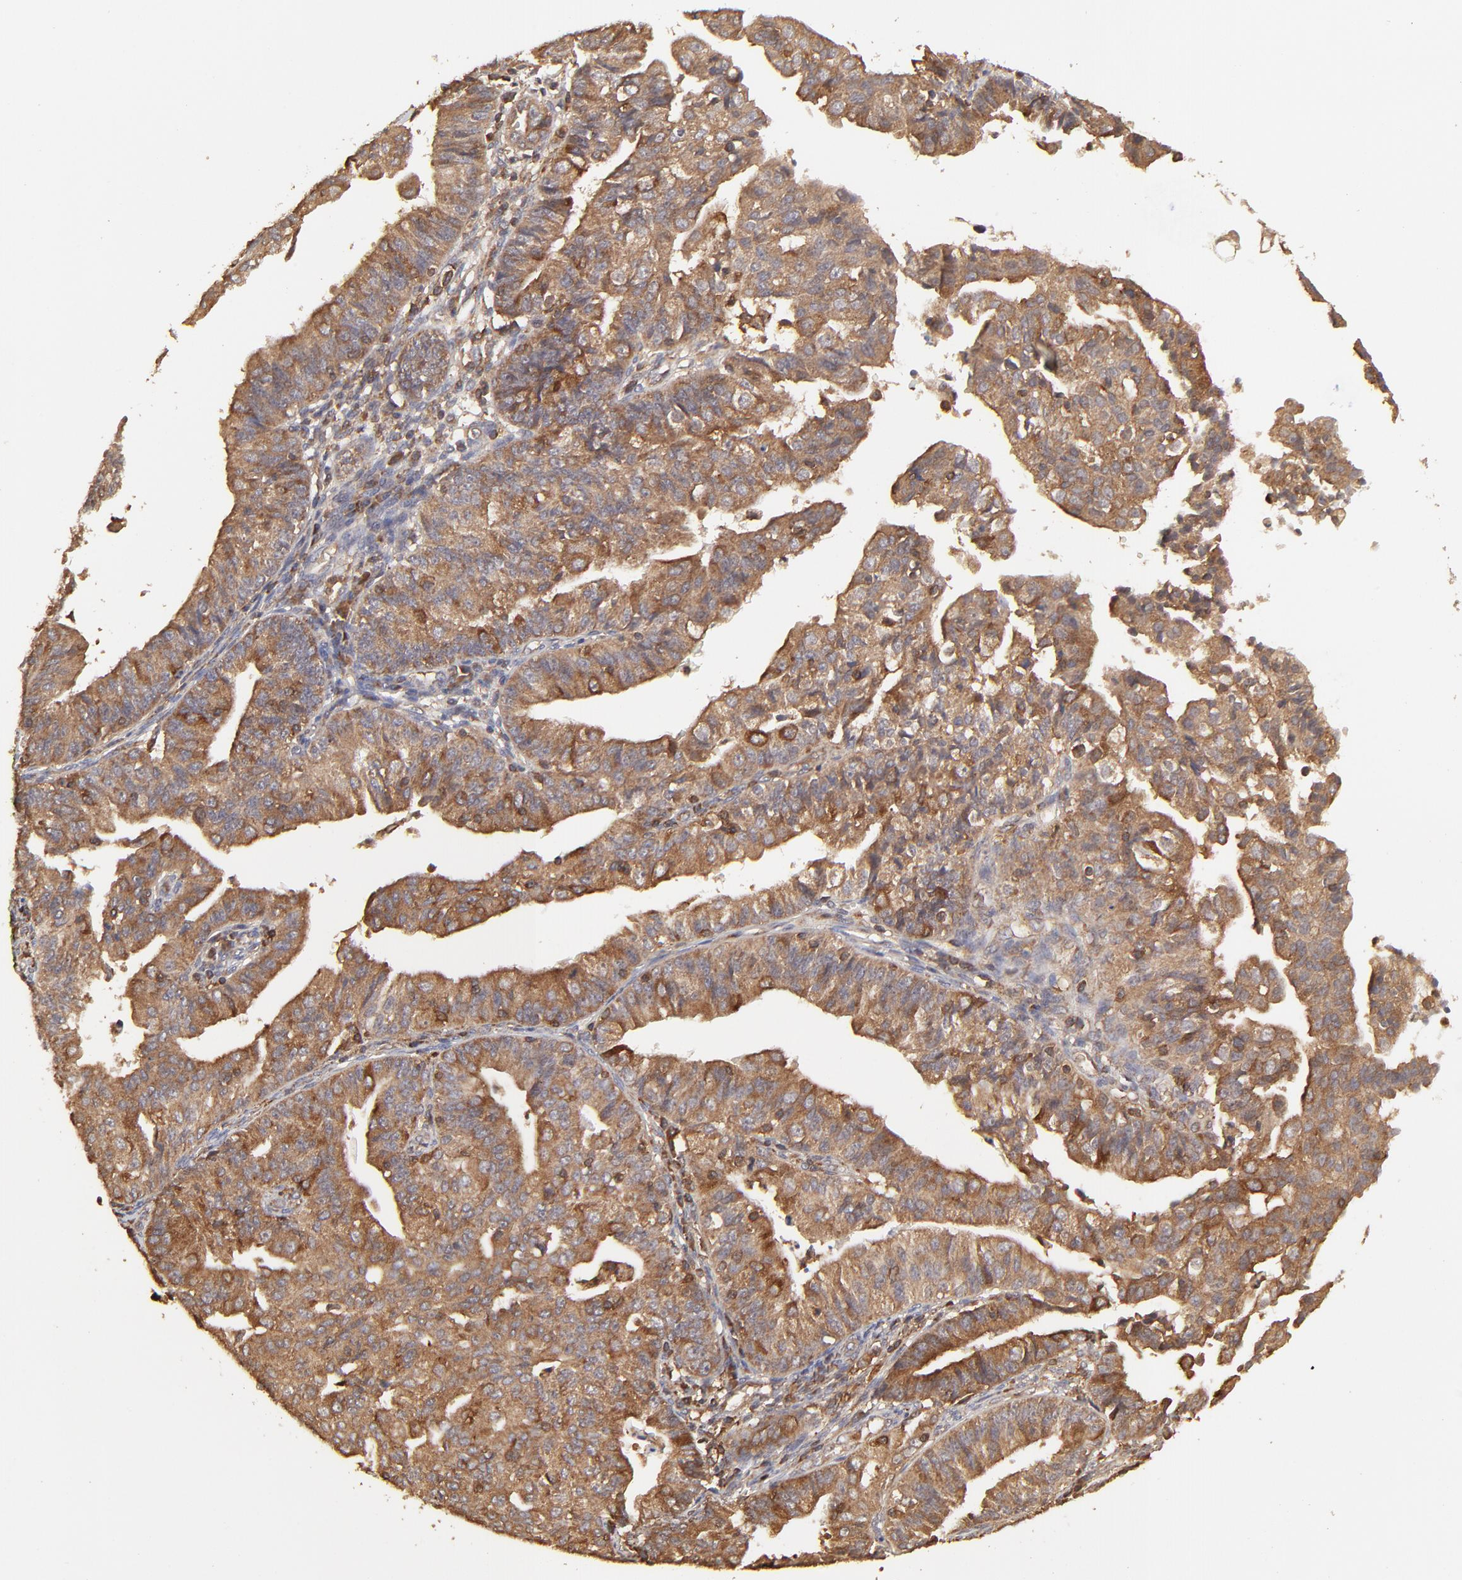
{"staining": {"intensity": "moderate", "quantity": ">75%", "location": "cytoplasmic/membranous"}, "tissue": "endometrial cancer", "cell_type": "Tumor cells", "image_type": "cancer", "snomed": [{"axis": "morphology", "description": "Adenocarcinoma, NOS"}, {"axis": "topography", "description": "Endometrium"}], "caption": "Endometrial adenocarcinoma stained for a protein (brown) demonstrates moderate cytoplasmic/membranous positive staining in about >75% of tumor cells.", "gene": "STON2", "patient": {"sex": "female", "age": 56}}